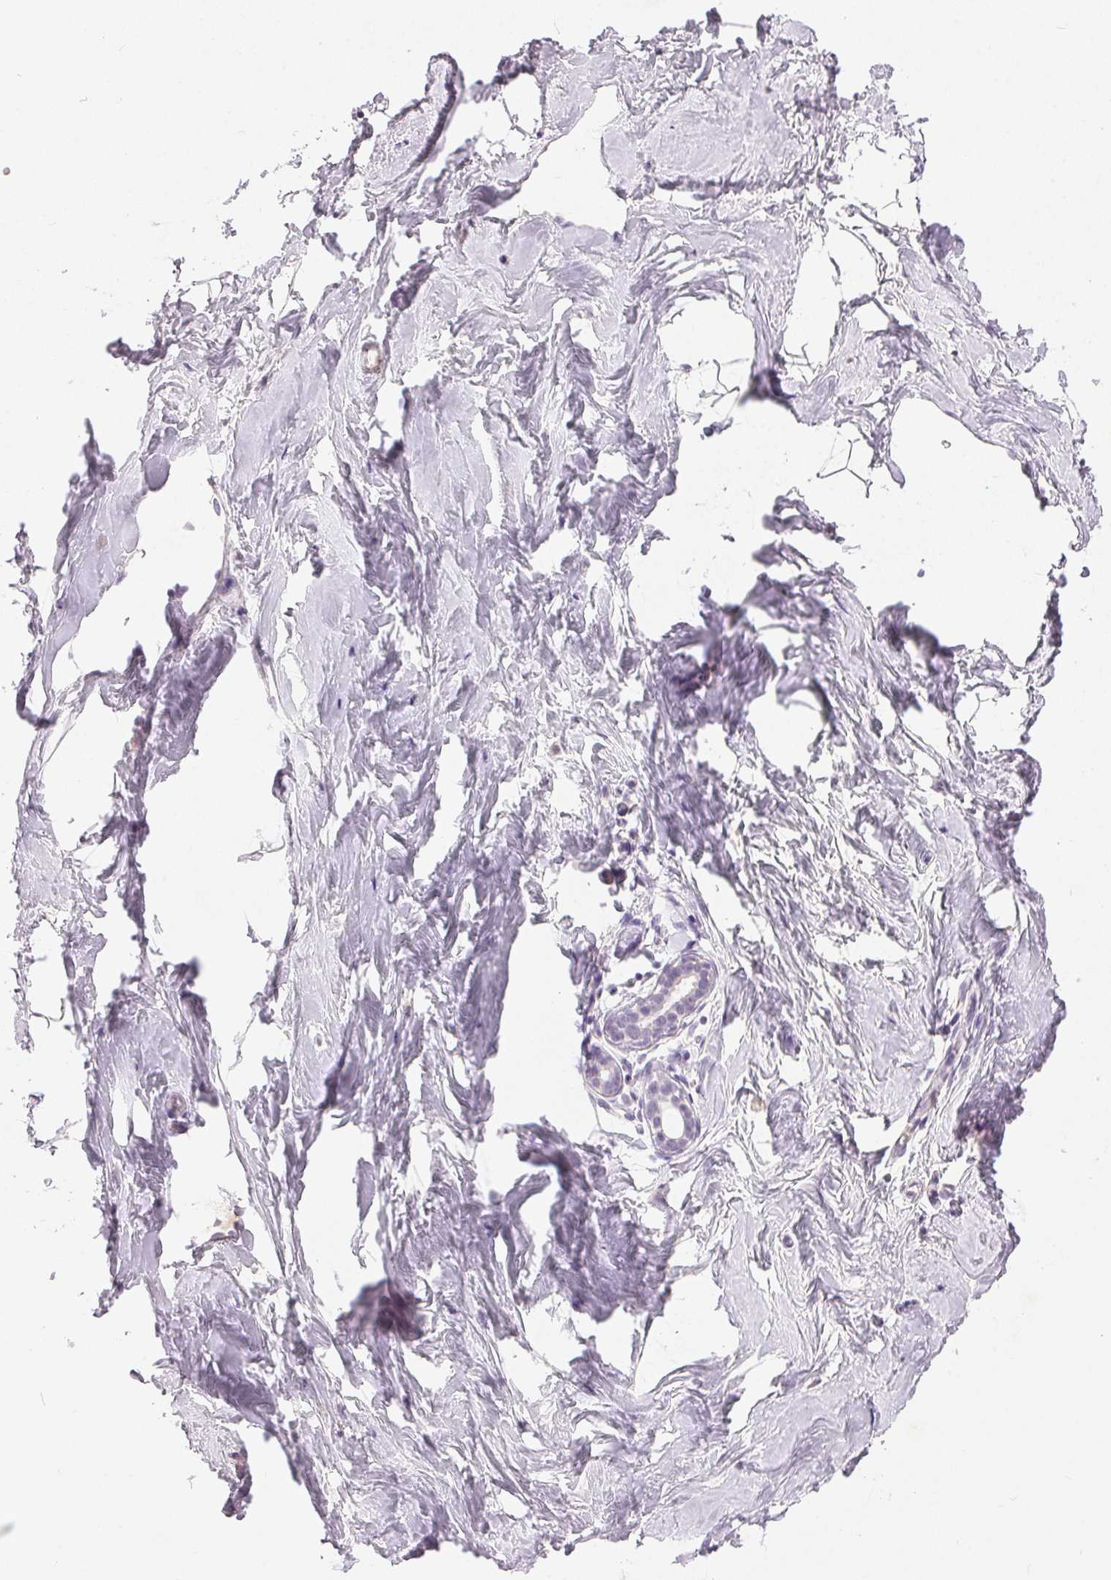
{"staining": {"intensity": "negative", "quantity": "none", "location": "none"}, "tissue": "breast", "cell_type": "Adipocytes", "image_type": "normal", "snomed": [{"axis": "morphology", "description": "Normal tissue, NOS"}, {"axis": "topography", "description": "Breast"}], "caption": "DAB (3,3'-diaminobenzidine) immunohistochemical staining of unremarkable human breast displays no significant positivity in adipocytes. (DAB (3,3'-diaminobenzidine) IHC with hematoxylin counter stain).", "gene": "DSG3", "patient": {"sex": "female", "age": 32}}